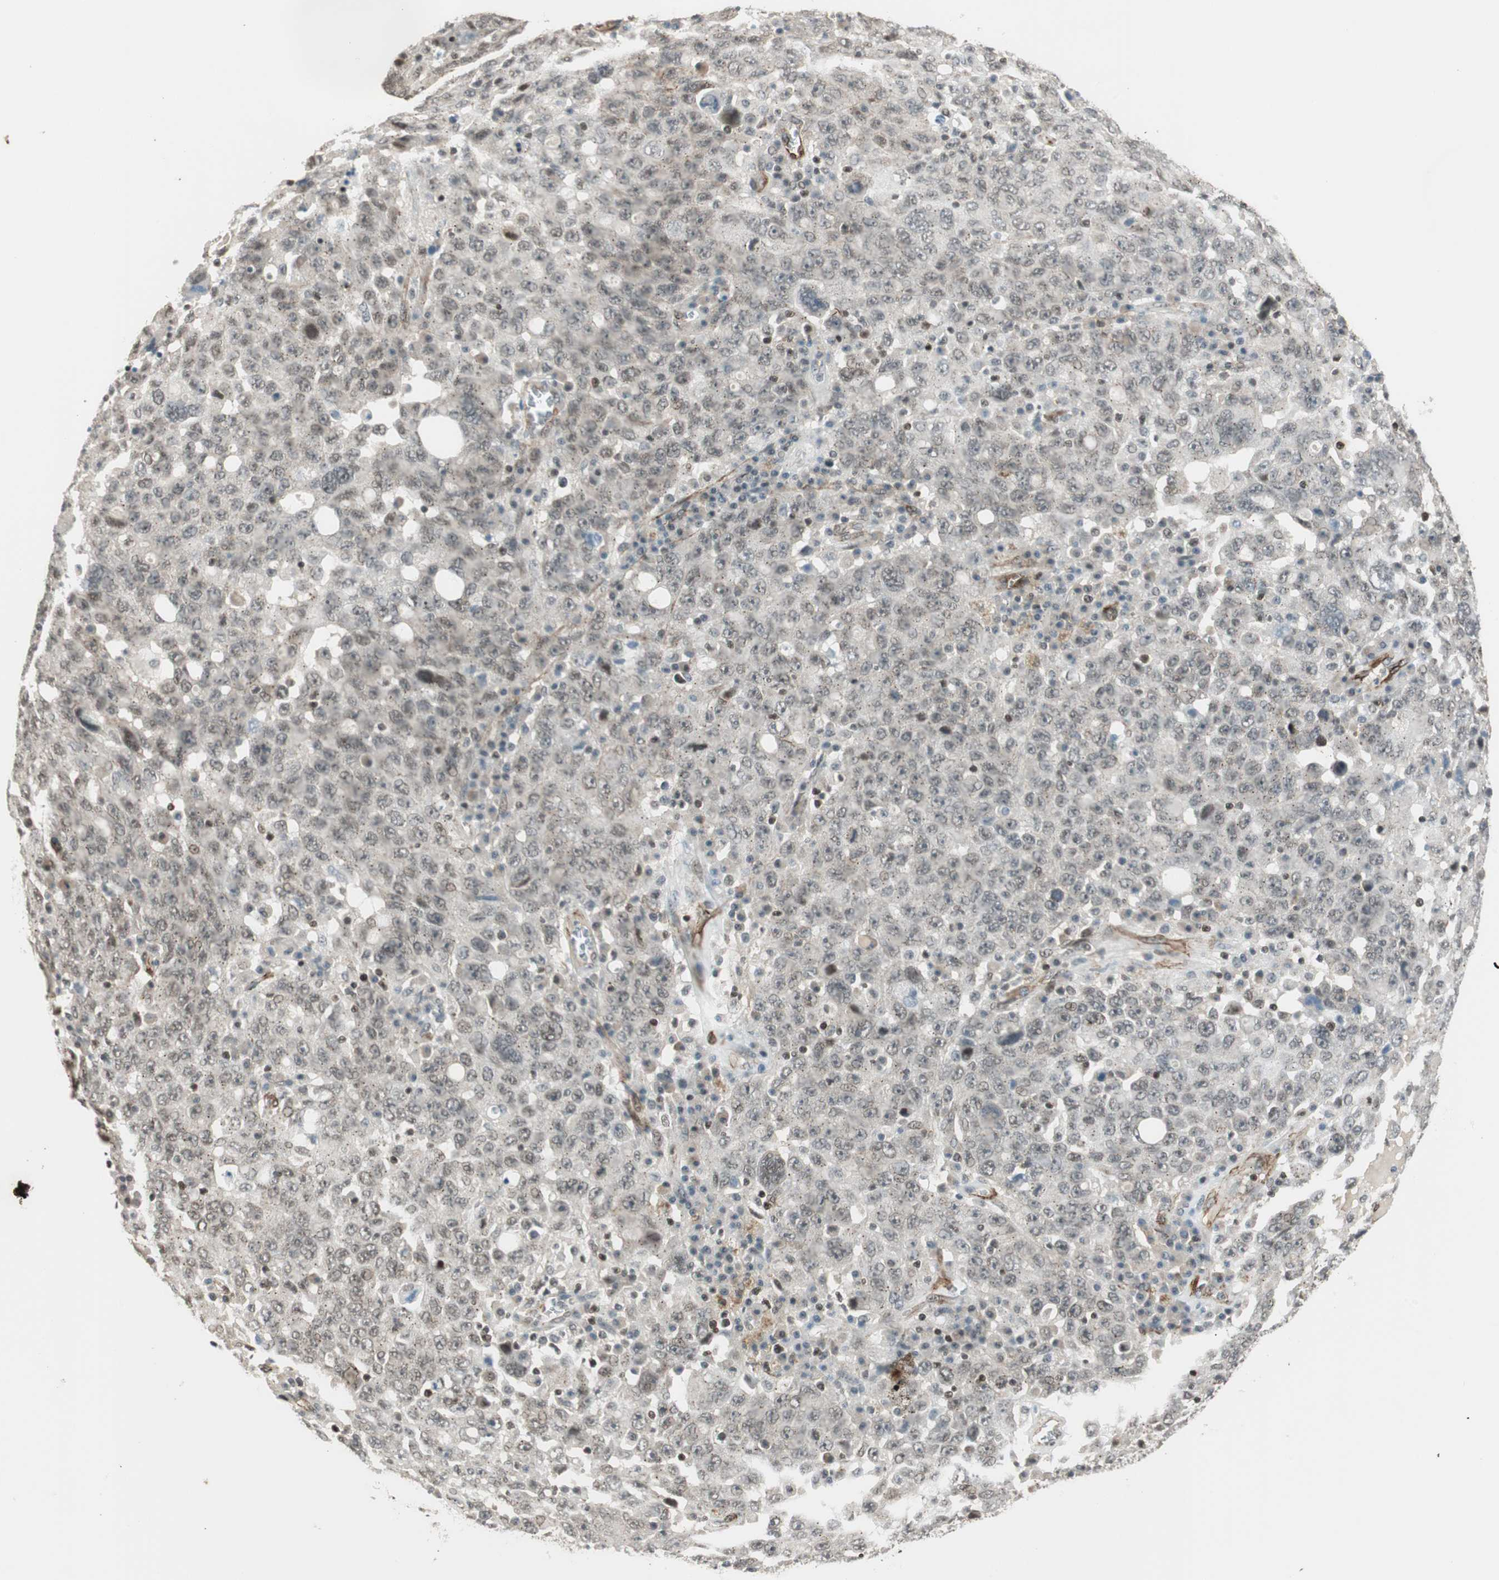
{"staining": {"intensity": "weak", "quantity": "25%-75%", "location": "nuclear"}, "tissue": "ovarian cancer", "cell_type": "Tumor cells", "image_type": "cancer", "snomed": [{"axis": "morphology", "description": "Carcinoma, endometroid"}, {"axis": "topography", "description": "Ovary"}], "caption": "A low amount of weak nuclear expression is appreciated in approximately 25%-75% of tumor cells in endometroid carcinoma (ovarian) tissue. The protein is shown in brown color, while the nuclei are stained blue.", "gene": "CDK19", "patient": {"sex": "female", "age": 62}}